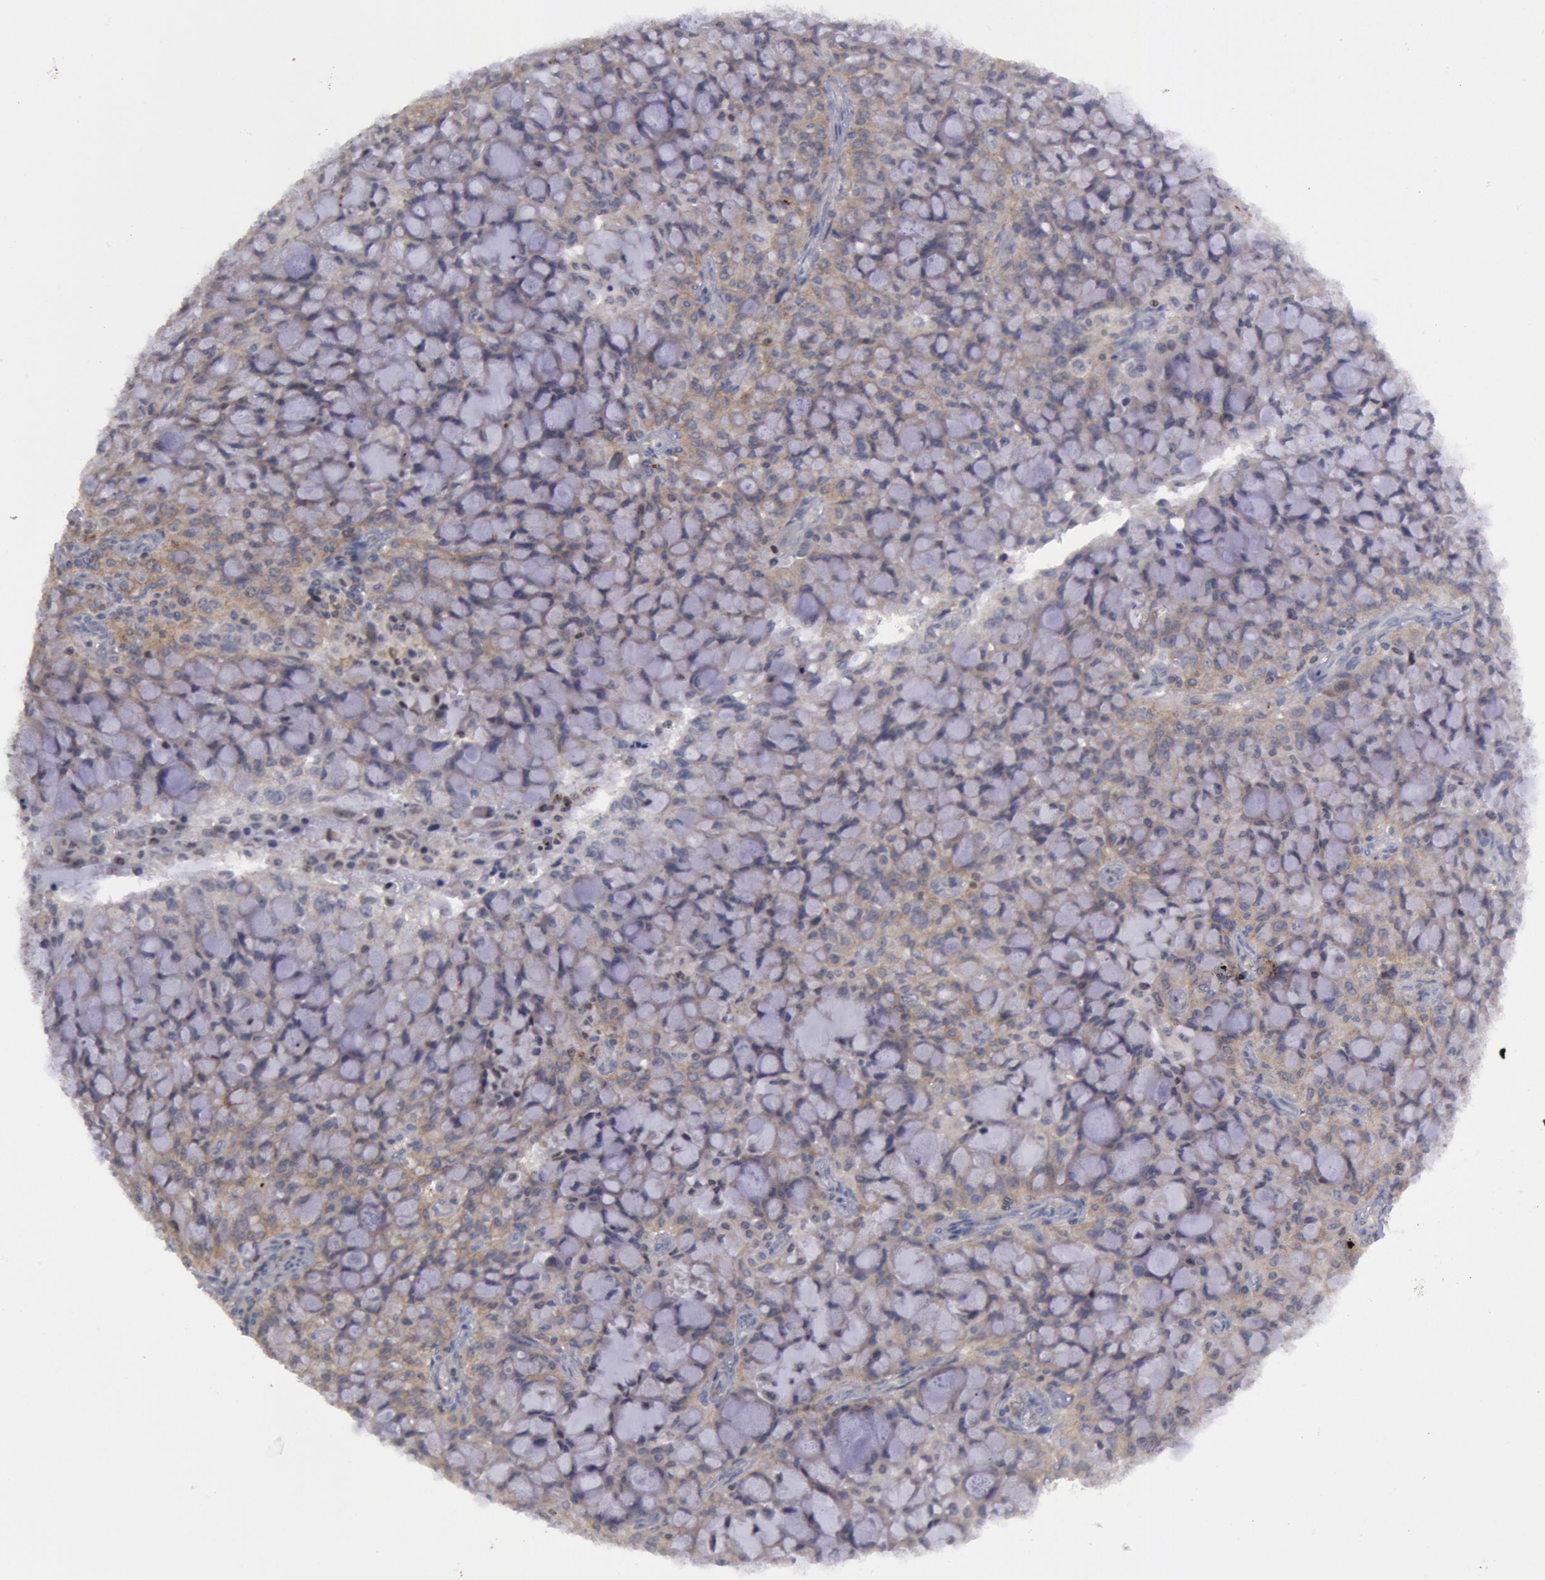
{"staining": {"intensity": "negative", "quantity": "none", "location": "none"}, "tissue": "lung cancer", "cell_type": "Tumor cells", "image_type": "cancer", "snomed": [{"axis": "morphology", "description": "Adenocarcinoma, NOS"}, {"axis": "topography", "description": "Lung"}], "caption": "High magnification brightfield microscopy of adenocarcinoma (lung) stained with DAB (brown) and counterstained with hematoxylin (blue): tumor cells show no significant positivity.", "gene": "ERBB2", "patient": {"sex": "female", "age": 44}}